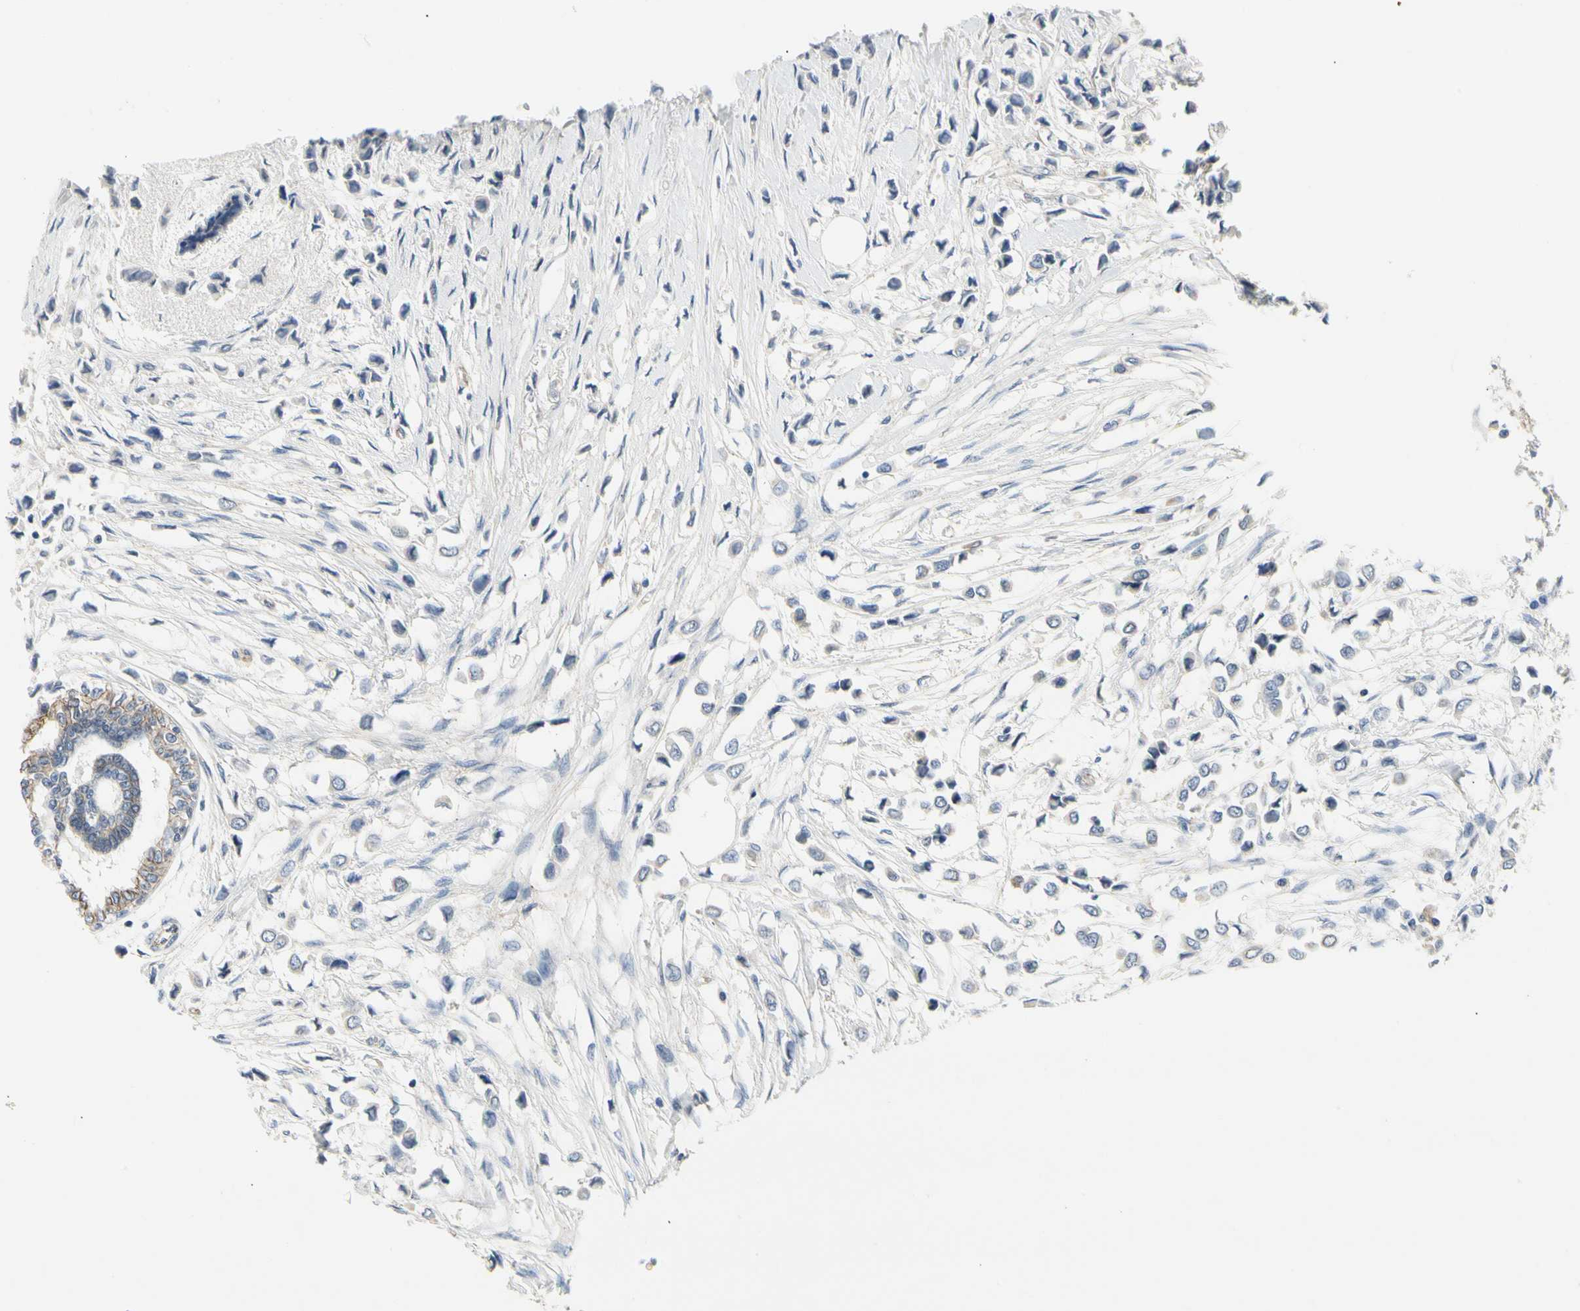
{"staining": {"intensity": "weak", "quantity": "<25%", "location": "cytoplasmic/membranous"}, "tissue": "breast cancer", "cell_type": "Tumor cells", "image_type": "cancer", "snomed": [{"axis": "morphology", "description": "Lobular carcinoma"}, {"axis": "topography", "description": "Breast"}], "caption": "Photomicrograph shows no significant protein expression in tumor cells of lobular carcinoma (breast).", "gene": "LGR6", "patient": {"sex": "female", "age": 51}}